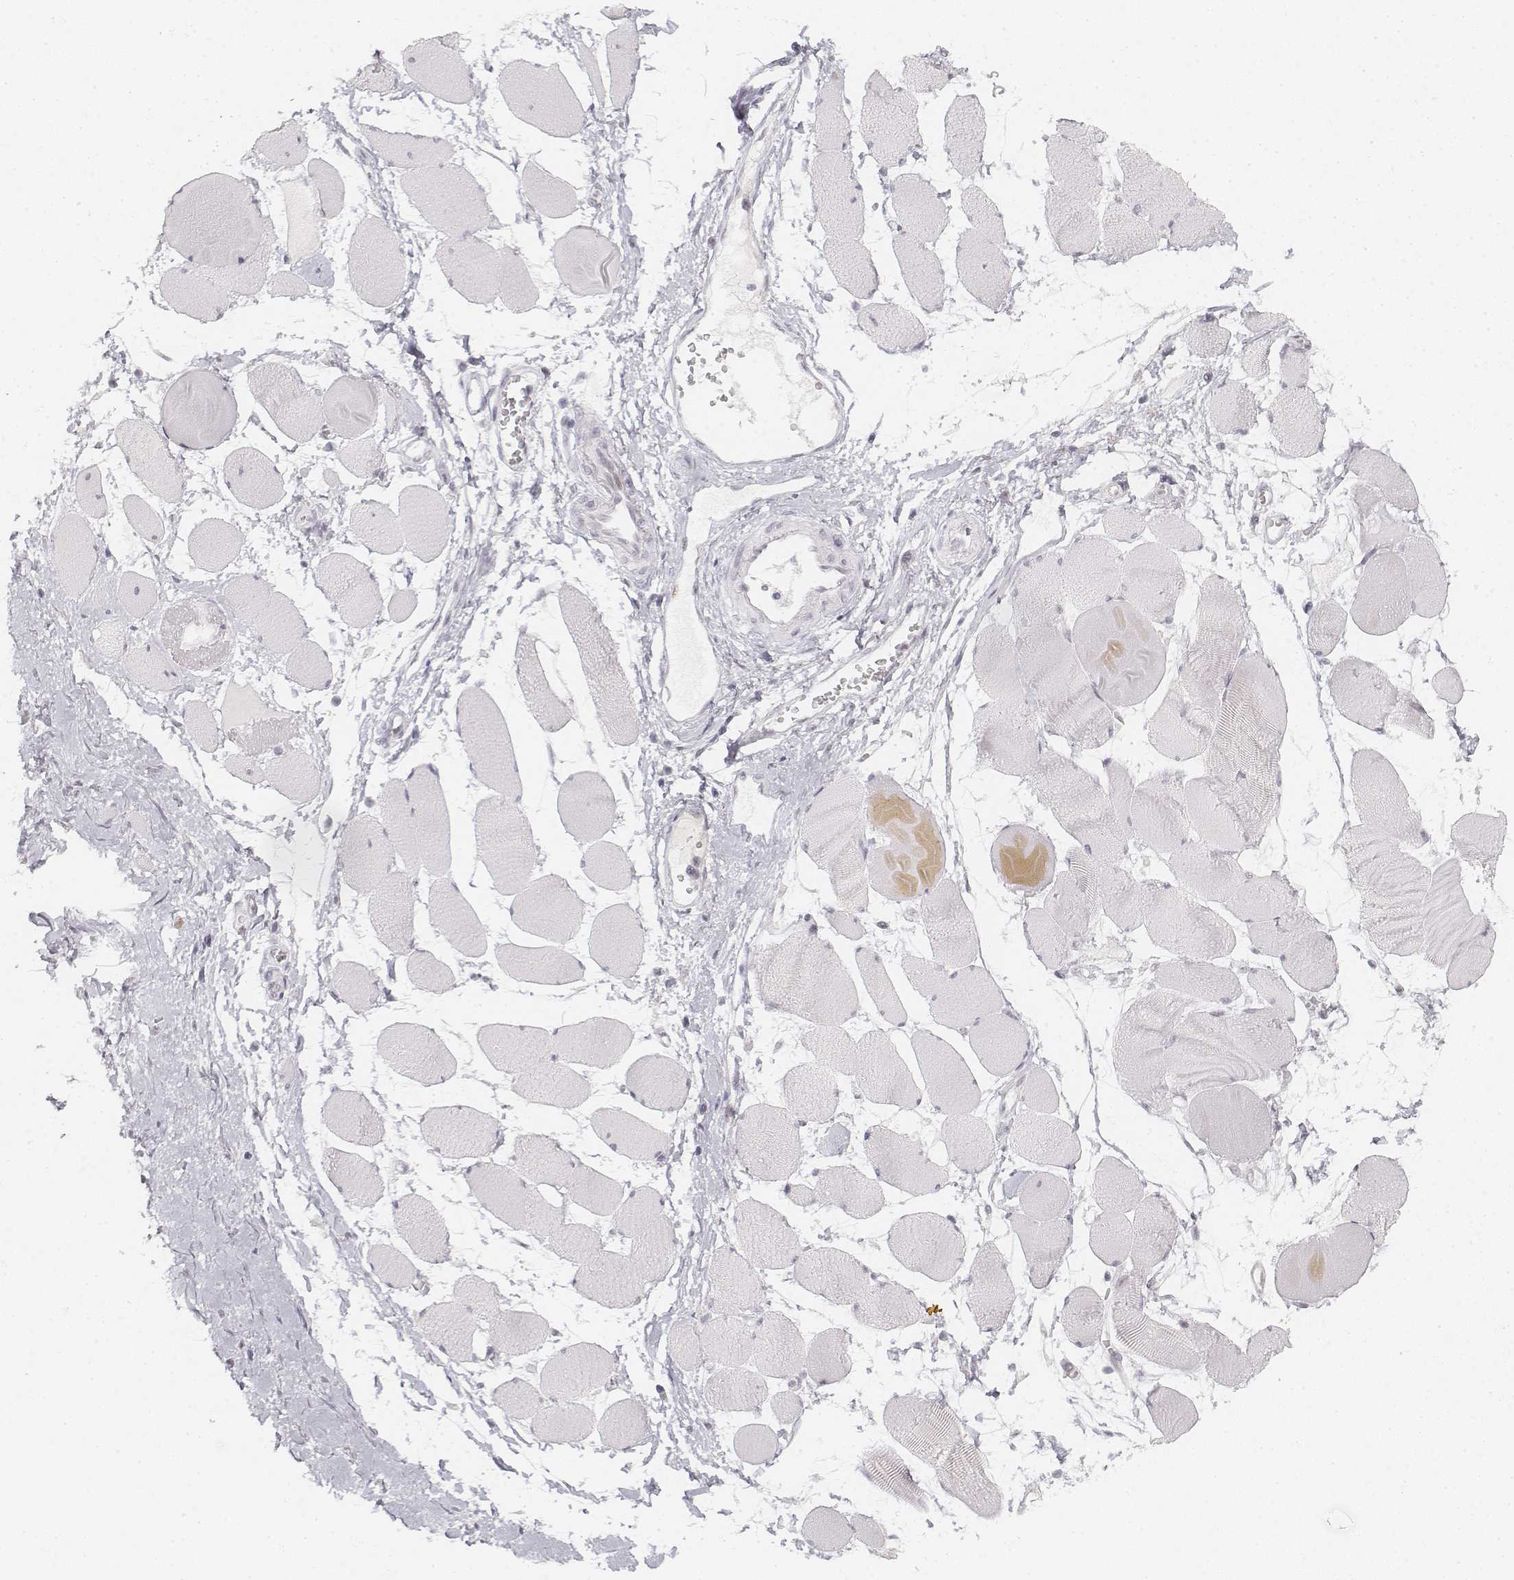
{"staining": {"intensity": "negative", "quantity": "none", "location": "none"}, "tissue": "skeletal muscle", "cell_type": "Myocytes", "image_type": "normal", "snomed": [{"axis": "morphology", "description": "Normal tissue, NOS"}, {"axis": "topography", "description": "Skeletal muscle"}], "caption": "This micrograph is of benign skeletal muscle stained with immunohistochemistry to label a protein in brown with the nuclei are counter-stained blue. There is no expression in myocytes. (Stains: DAB immunohistochemistry (IHC) with hematoxylin counter stain, Microscopy: brightfield microscopy at high magnification).", "gene": "KRTAP2", "patient": {"sex": "female", "age": 75}}